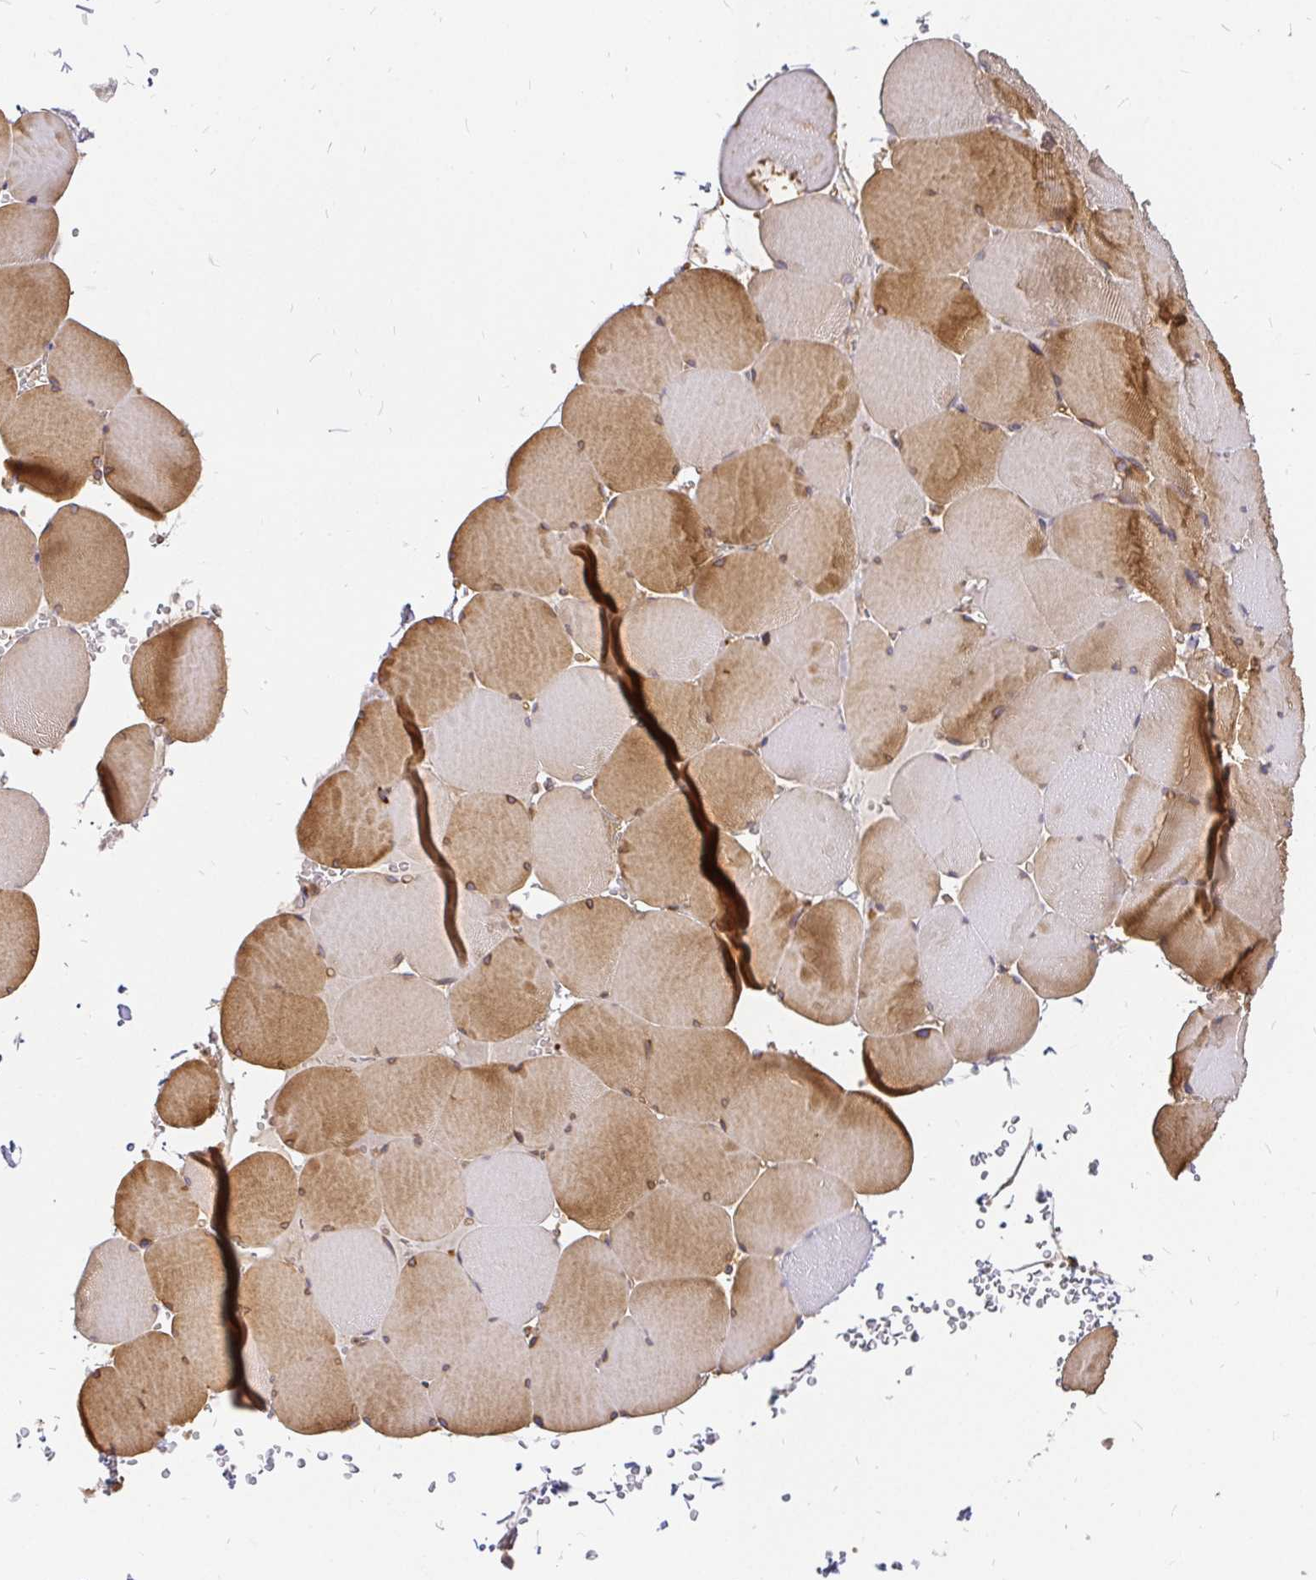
{"staining": {"intensity": "moderate", "quantity": ">75%", "location": "cytoplasmic/membranous"}, "tissue": "skeletal muscle", "cell_type": "Myocytes", "image_type": "normal", "snomed": [{"axis": "morphology", "description": "Normal tissue, NOS"}, {"axis": "topography", "description": "Skeletal muscle"}, {"axis": "topography", "description": "Head-Neck"}], "caption": "Immunohistochemical staining of benign skeletal muscle shows moderate cytoplasmic/membranous protein expression in about >75% of myocytes.", "gene": "KIF5B", "patient": {"sex": "male", "age": 66}}